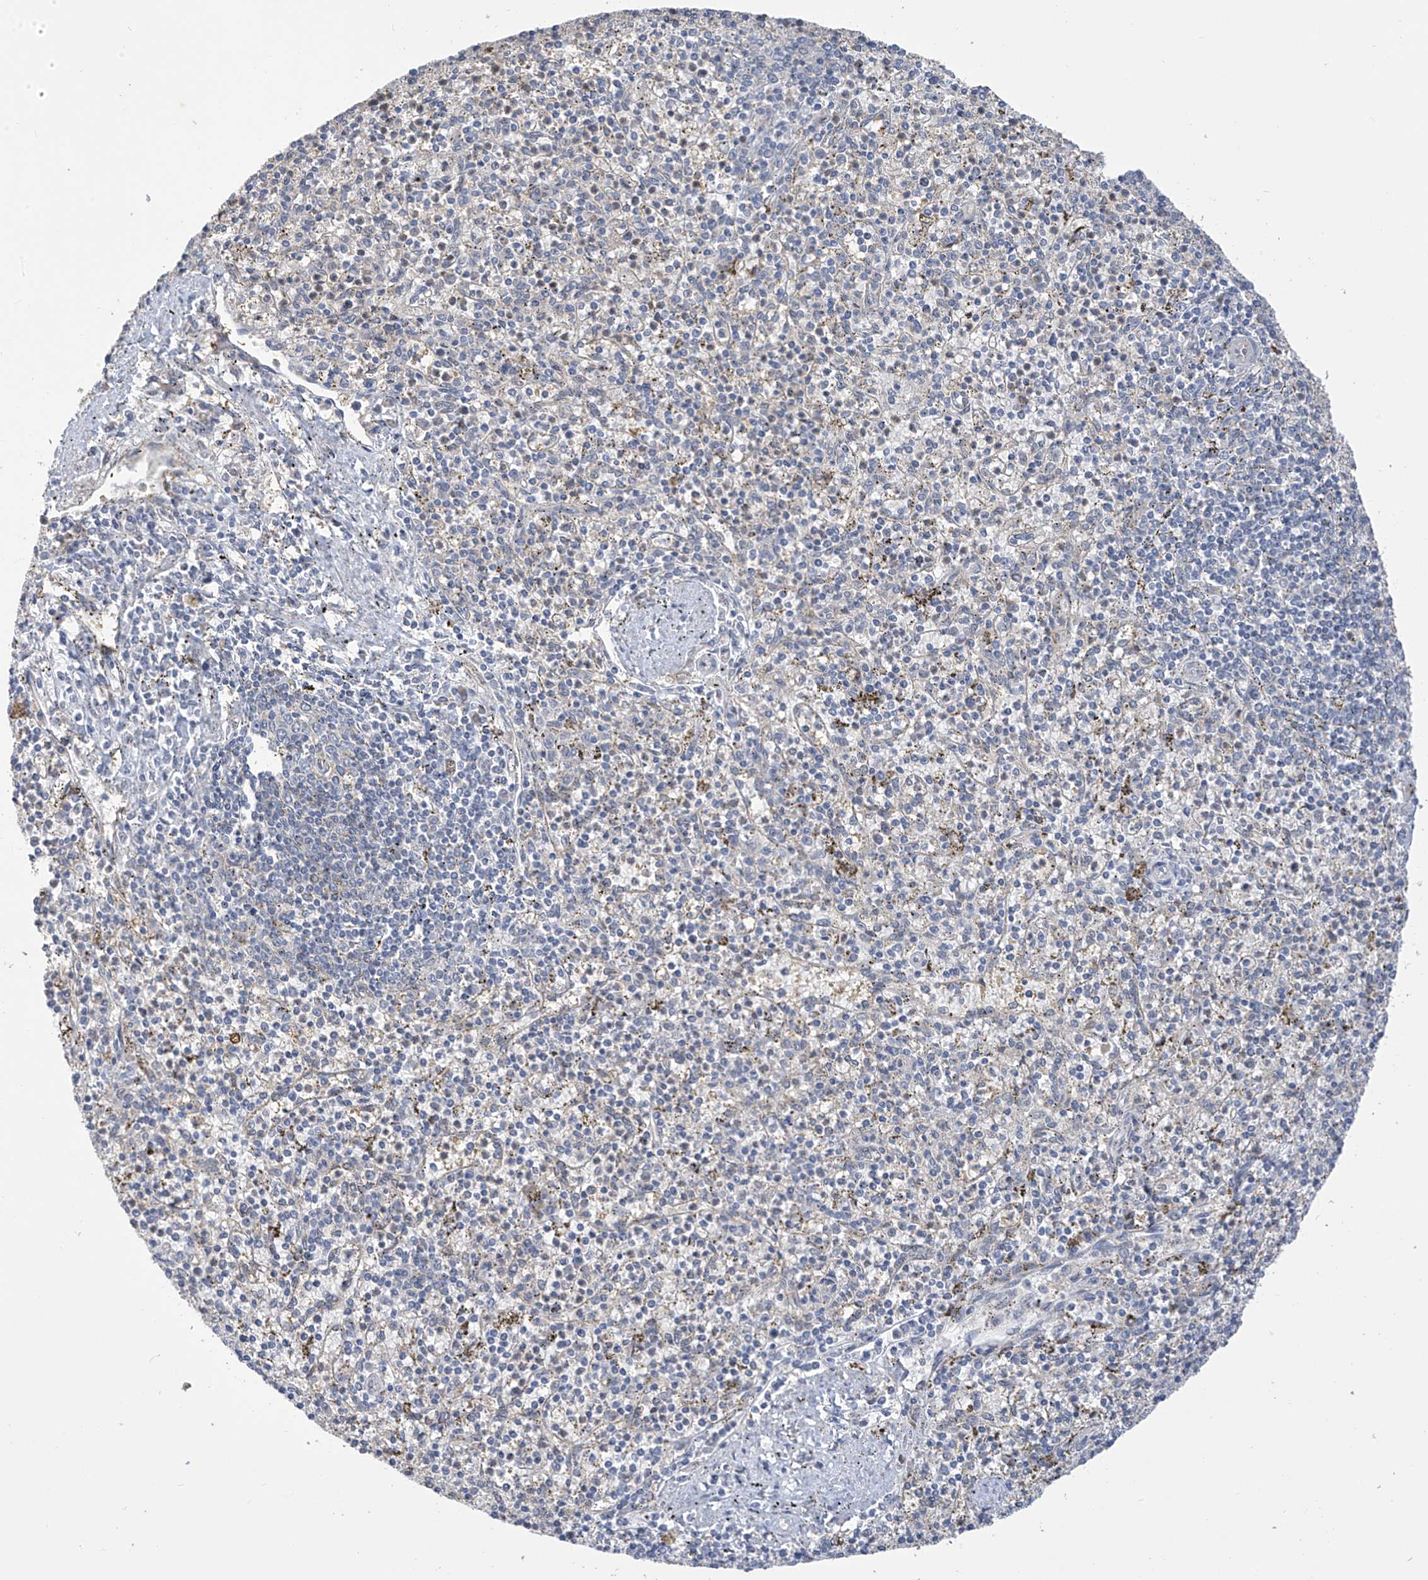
{"staining": {"intensity": "negative", "quantity": "none", "location": "none"}, "tissue": "spleen", "cell_type": "Cells in red pulp", "image_type": "normal", "snomed": [{"axis": "morphology", "description": "Normal tissue, NOS"}, {"axis": "topography", "description": "Spleen"}], "caption": "Immunohistochemistry (IHC) micrograph of normal spleen: spleen stained with DAB (3,3'-diaminobenzidine) displays no significant protein positivity in cells in red pulp.", "gene": "IDH1", "patient": {"sex": "male", "age": 72}}